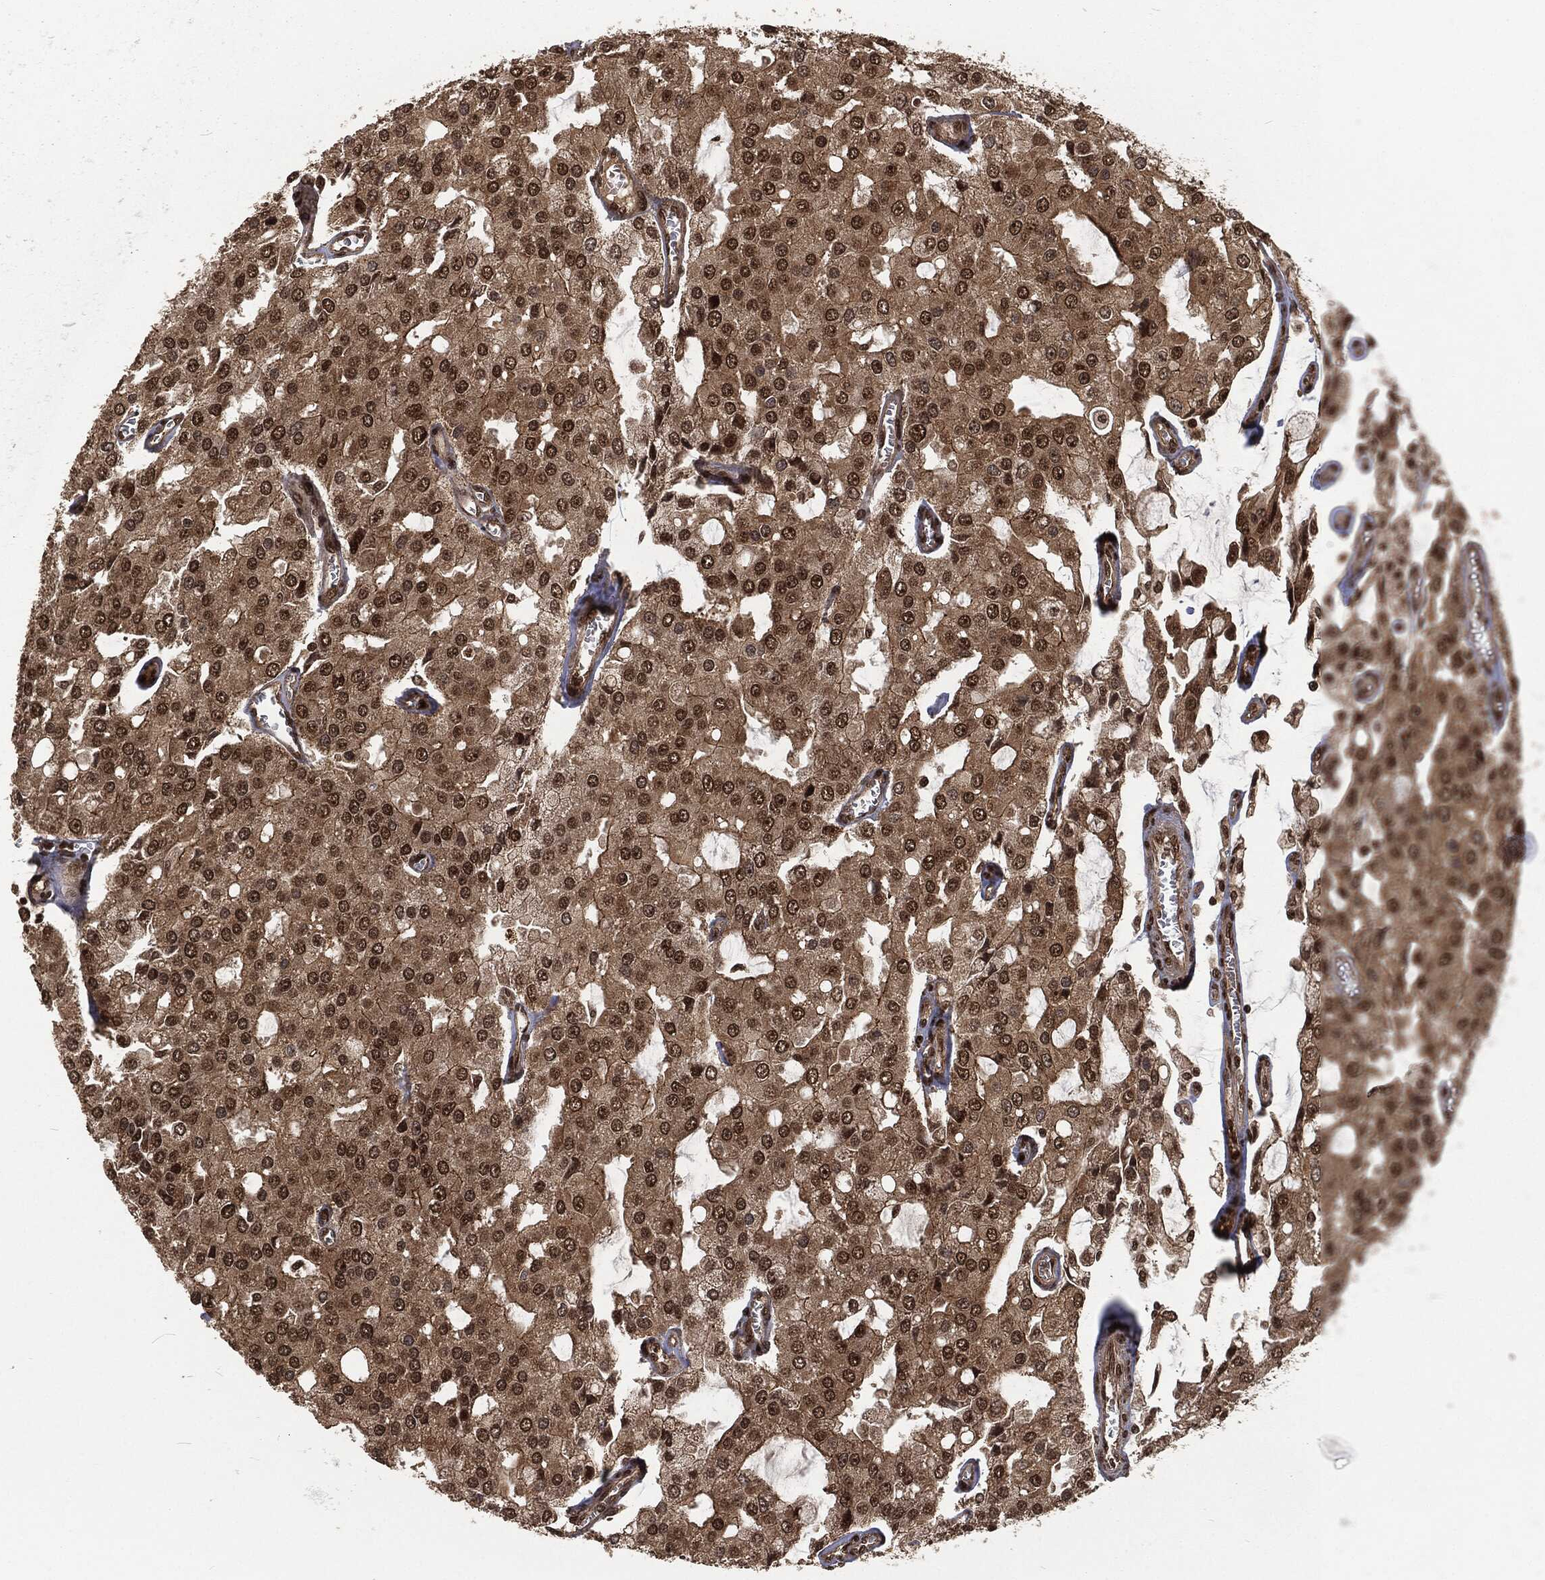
{"staining": {"intensity": "moderate", "quantity": ">75%", "location": "cytoplasmic/membranous,nuclear"}, "tissue": "prostate cancer", "cell_type": "Tumor cells", "image_type": "cancer", "snomed": [{"axis": "morphology", "description": "Adenocarcinoma, NOS"}, {"axis": "topography", "description": "Prostate and seminal vesicle, NOS"}, {"axis": "topography", "description": "Prostate"}], "caption": "This photomicrograph displays immunohistochemistry (IHC) staining of human adenocarcinoma (prostate), with medium moderate cytoplasmic/membranous and nuclear staining in approximately >75% of tumor cells.", "gene": "NGRN", "patient": {"sex": "male", "age": 67}}